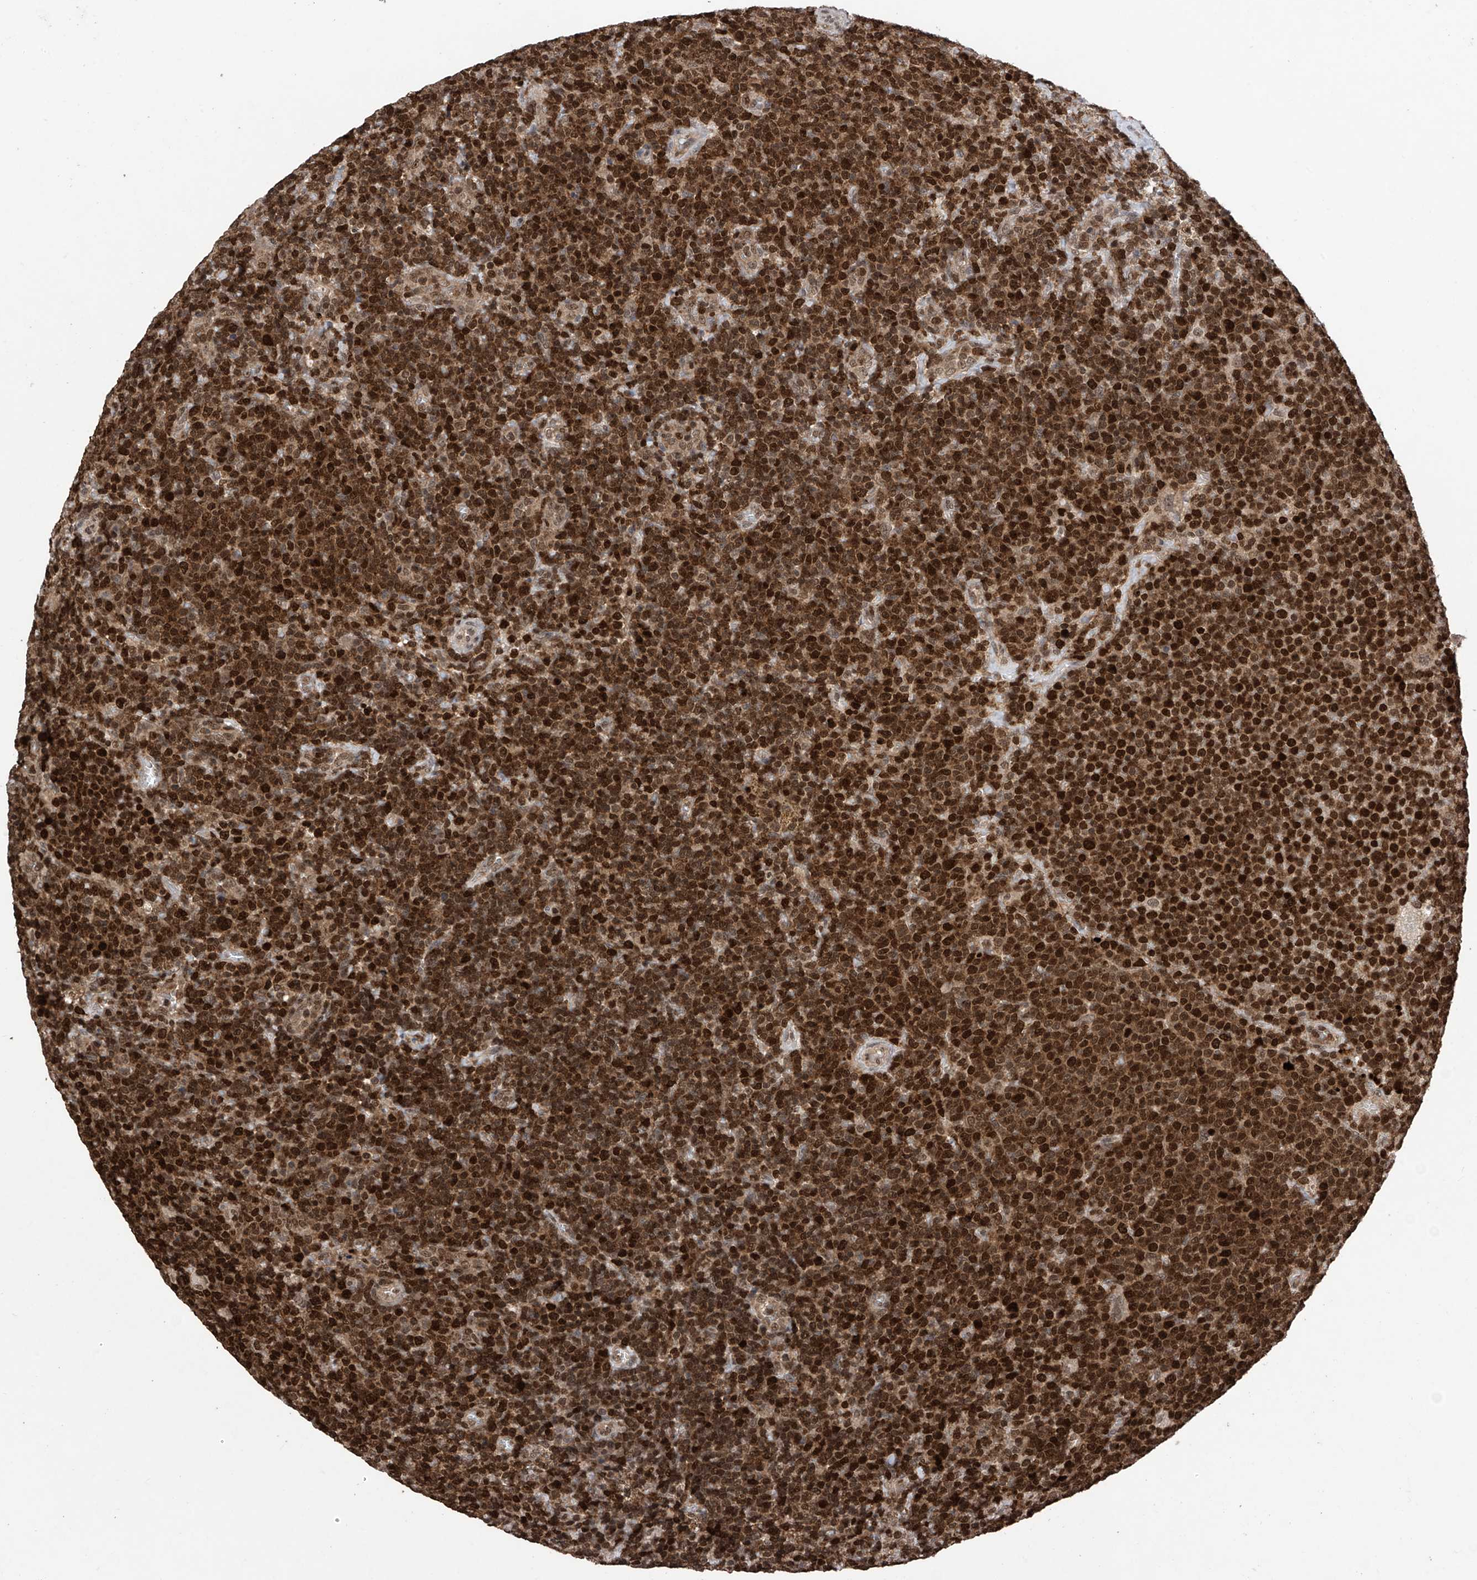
{"staining": {"intensity": "strong", "quantity": ">75%", "location": "nuclear"}, "tissue": "lymphoma", "cell_type": "Tumor cells", "image_type": "cancer", "snomed": [{"axis": "morphology", "description": "Malignant lymphoma, non-Hodgkin's type, High grade"}, {"axis": "topography", "description": "Lymph node"}], "caption": "Immunohistochemistry (IHC) staining of lymphoma, which exhibits high levels of strong nuclear expression in about >75% of tumor cells indicating strong nuclear protein expression. The staining was performed using DAB (brown) for protein detection and nuclei were counterstained in hematoxylin (blue).", "gene": "DNAJC9", "patient": {"sex": "male", "age": 61}}